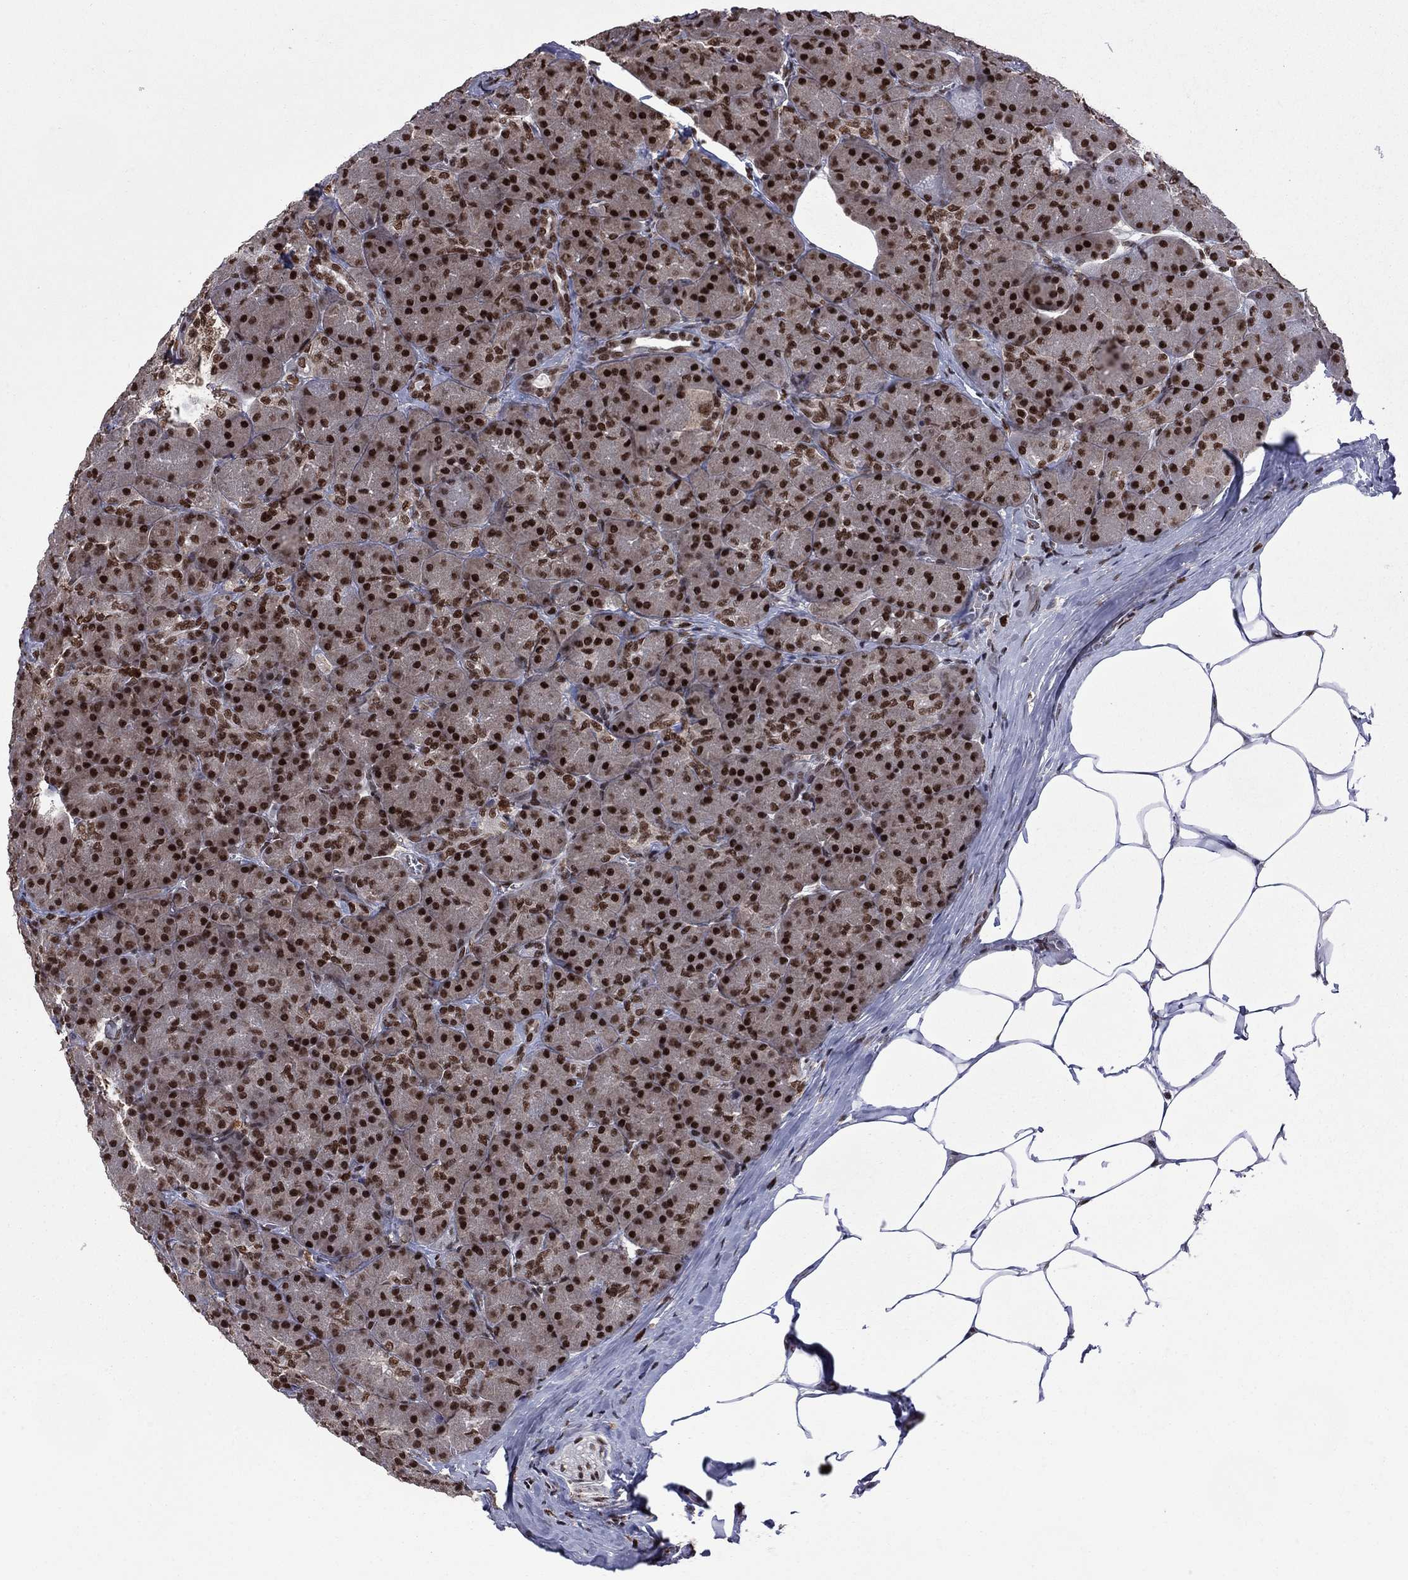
{"staining": {"intensity": "strong", "quantity": ">75%", "location": "nuclear"}, "tissue": "pancreas", "cell_type": "Exocrine glandular cells", "image_type": "normal", "snomed": [{"axis": "morphology", "description": "Normal tissue, NOS"}, {"axis": "topography", "description": "Pancreas"}], "caption": "Immunohistochemistry (IHC) staining of unremarkable pancreas, which shows high levels of strong nuclear expression in approximately >75% of exocrine glandular cells indicating strong nuclear protein staining. The staining was performed using DAB (brown) for protein detection and nuclei were counterstained in hematoxylin (blue).", "gene": "MED25", "patient": {"sex": "male", "age": 57}}